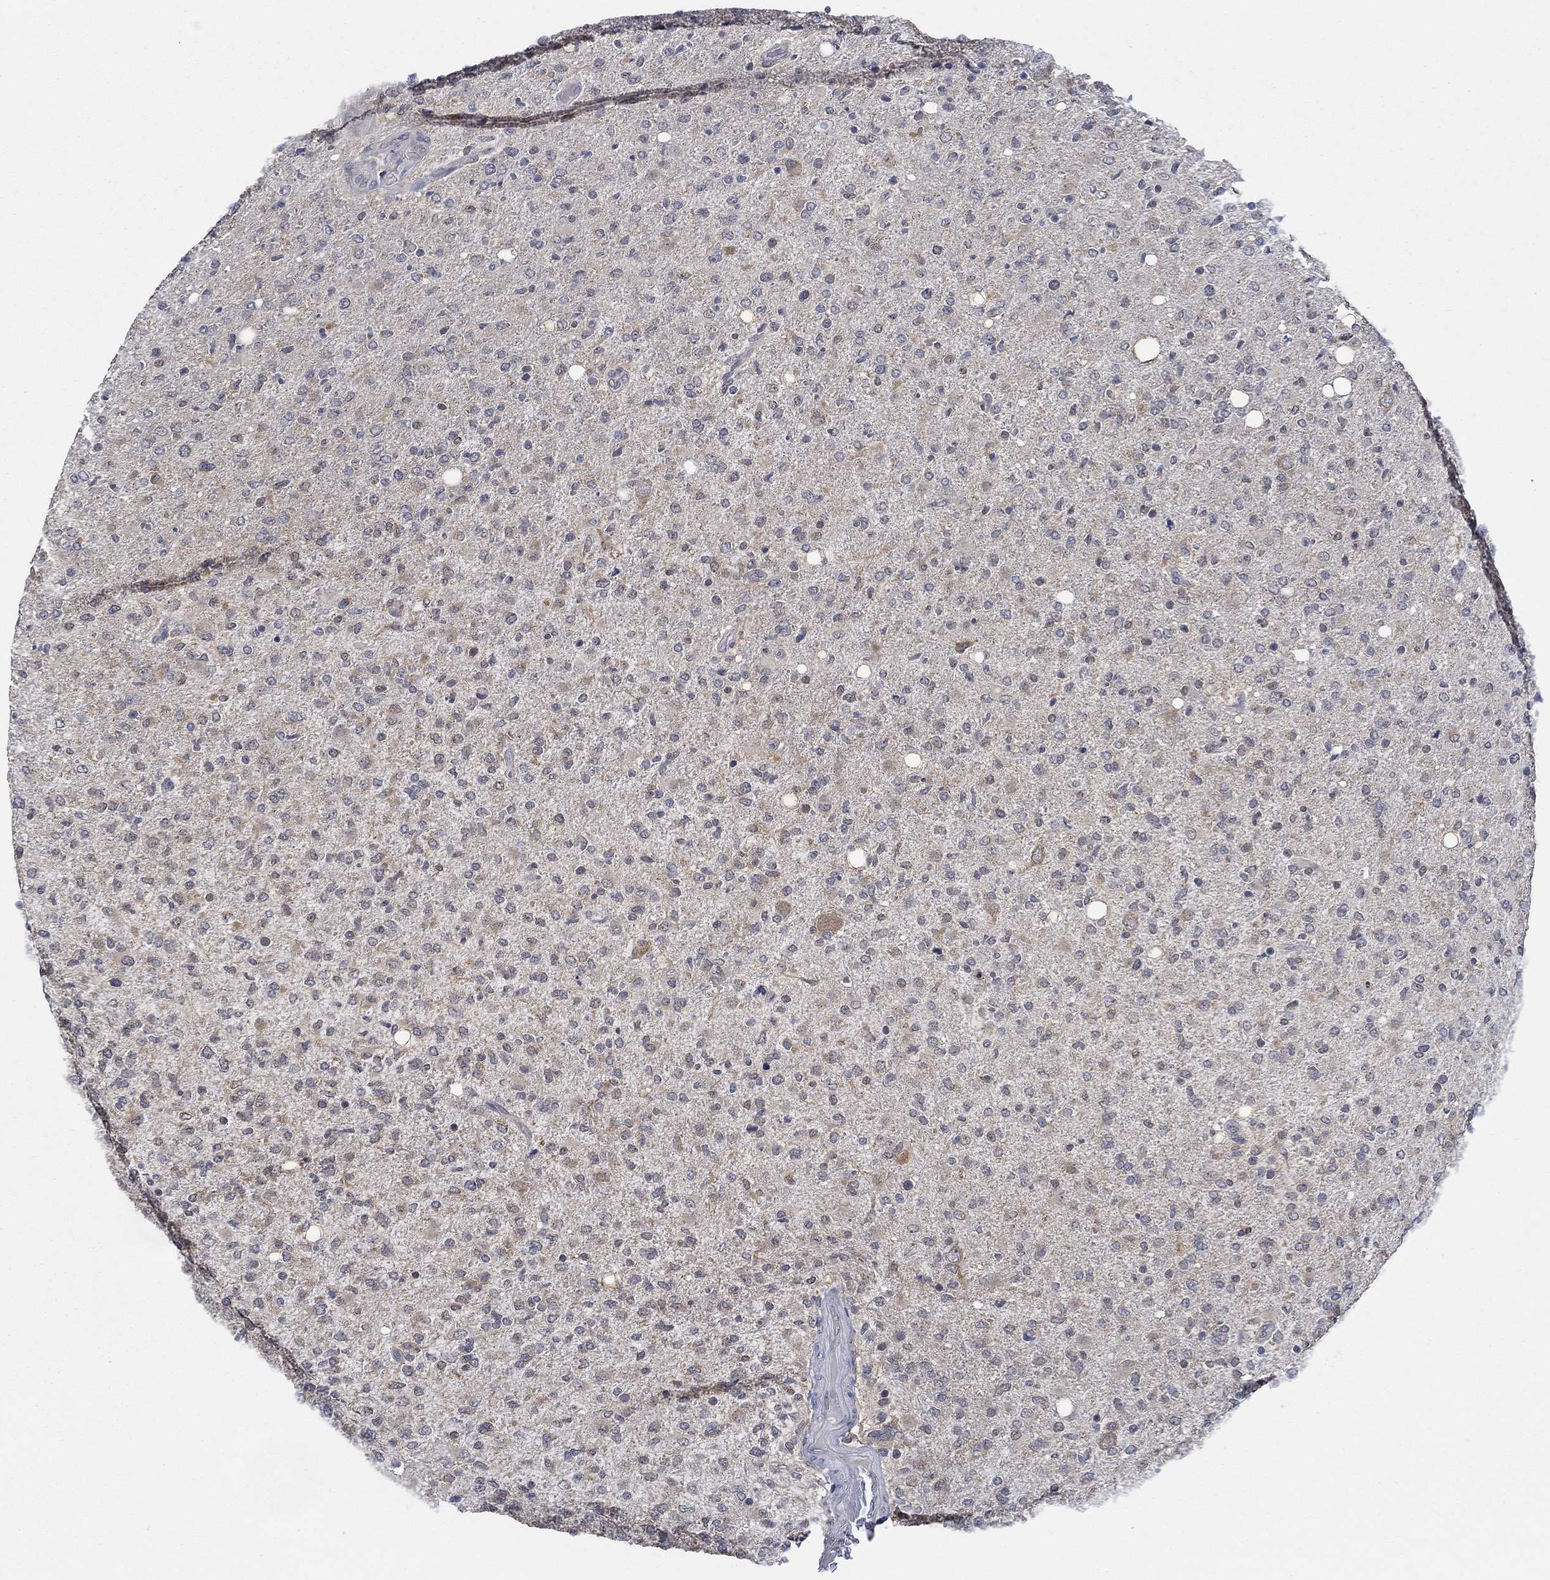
{"staining": {"intensity": "moderate", "quantity": "25%-75%", "location": "cytoplasmic/membranous"}, "tissue": "glioma", "cell_type": "Tumor cells", "image_type": "cancer", "snomed": [{"axis": "morphology", "description": "Glioma, malignant, High grade"}, {"axis": "topography", "description": "Cerebral cortex"}], "caption": "Tumor cells display moderate cytoplasmic/membranous staining in about 25%-75% of cells in malignant glioma (high-grade).", "gene": "DACT1", "patient": {"sex": "male", "age": 70}}